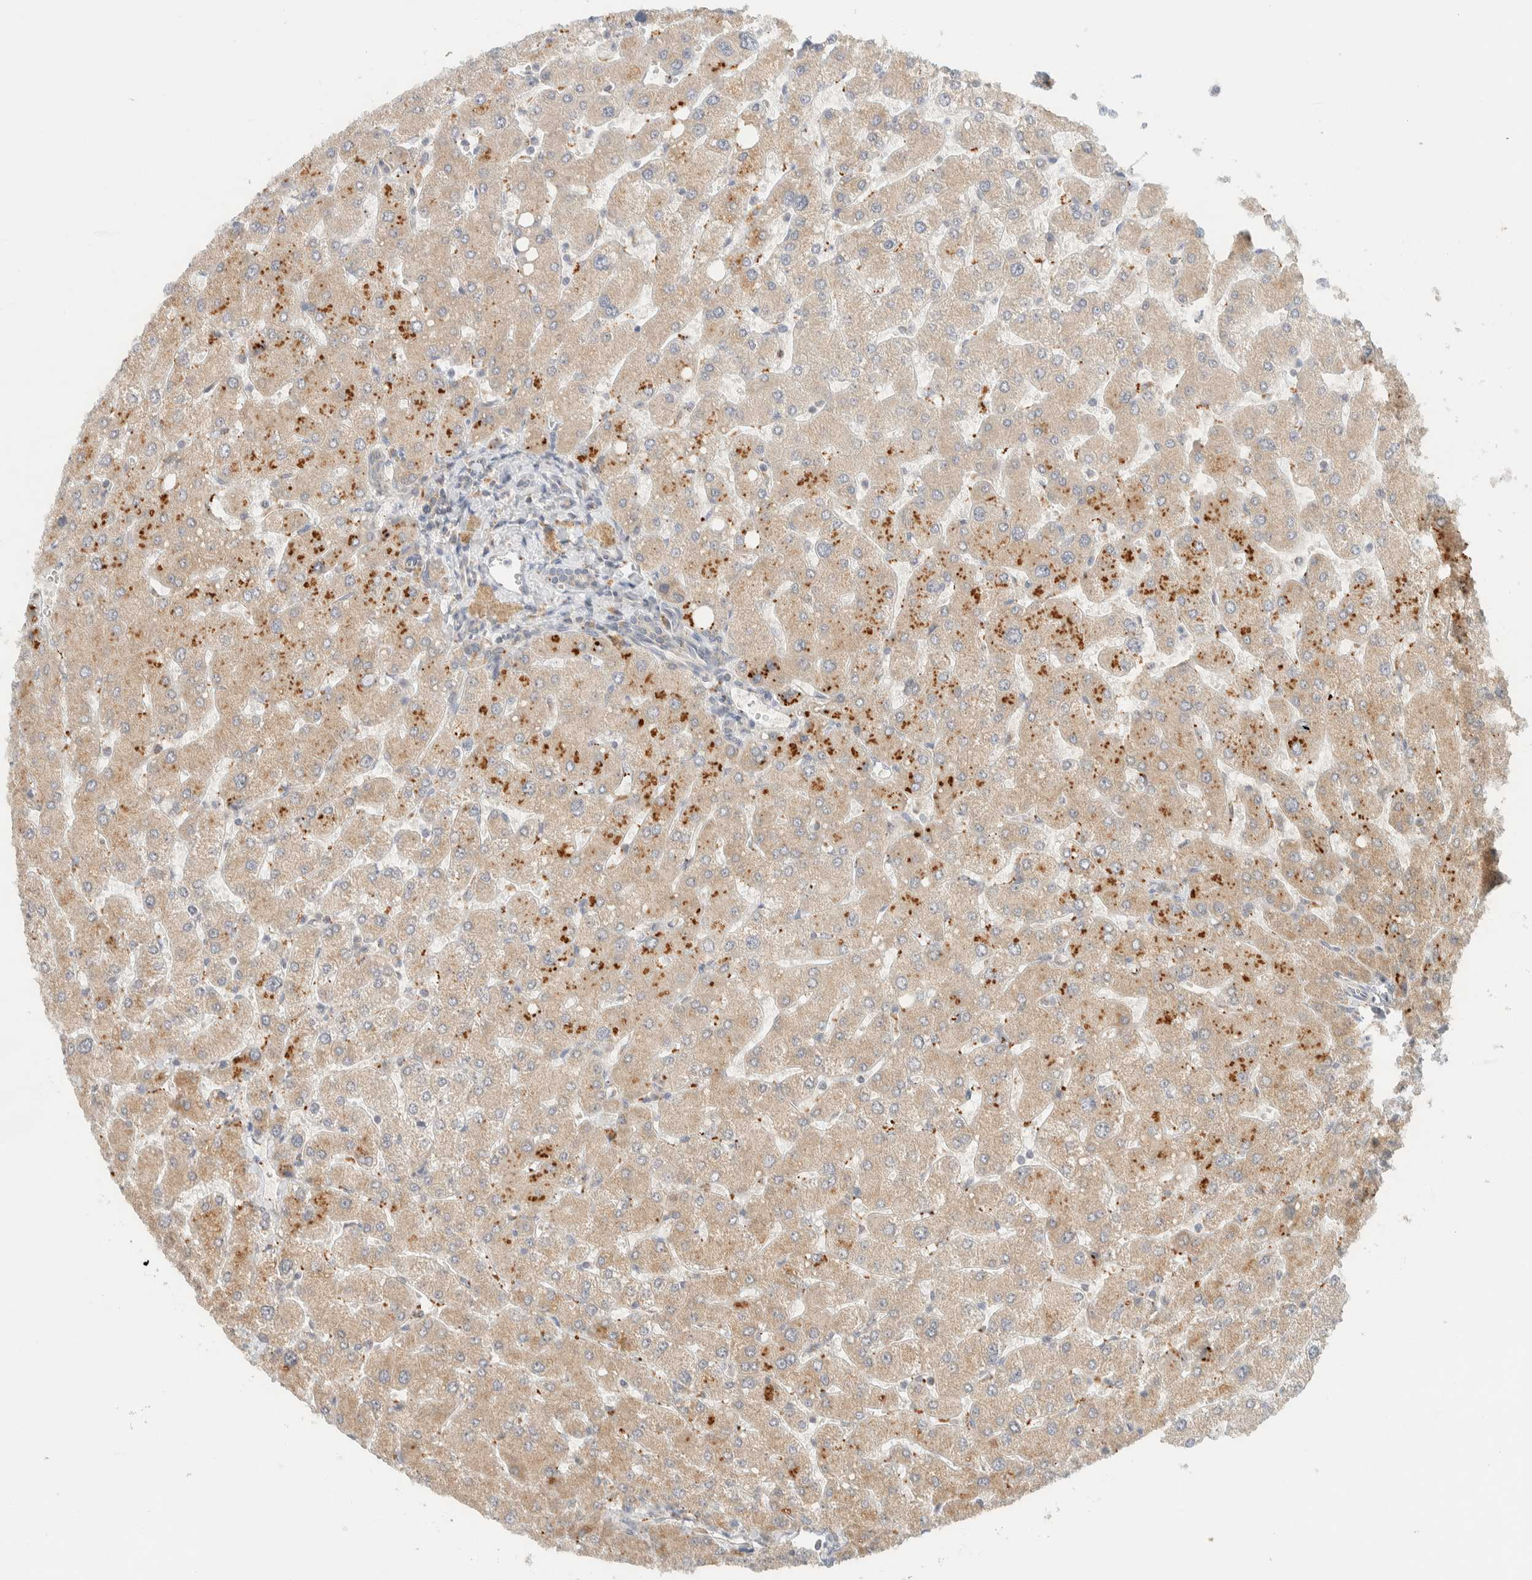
{"staining": {"intensity": "moderate", "quantity": "25%-75%", "location": "cytoplasmic/membranous"}, "tissue": "liver", "cell_type": "Cholangiocytes", "image_type": "normal", "snomed": [{"axis": "morphology", "description": "Normal tissue, NOS"}, {"axis": "topography", "description": "Liver"}], "caption": "Unremarkable liver reveals moderate cytoplasmic/membranous positivity in approximately 25%-75% of cholangiocytes, visualized by immunohistochemistry.", "gene": "MRPL41", "patient": {"sex": "male", "age": 55}}